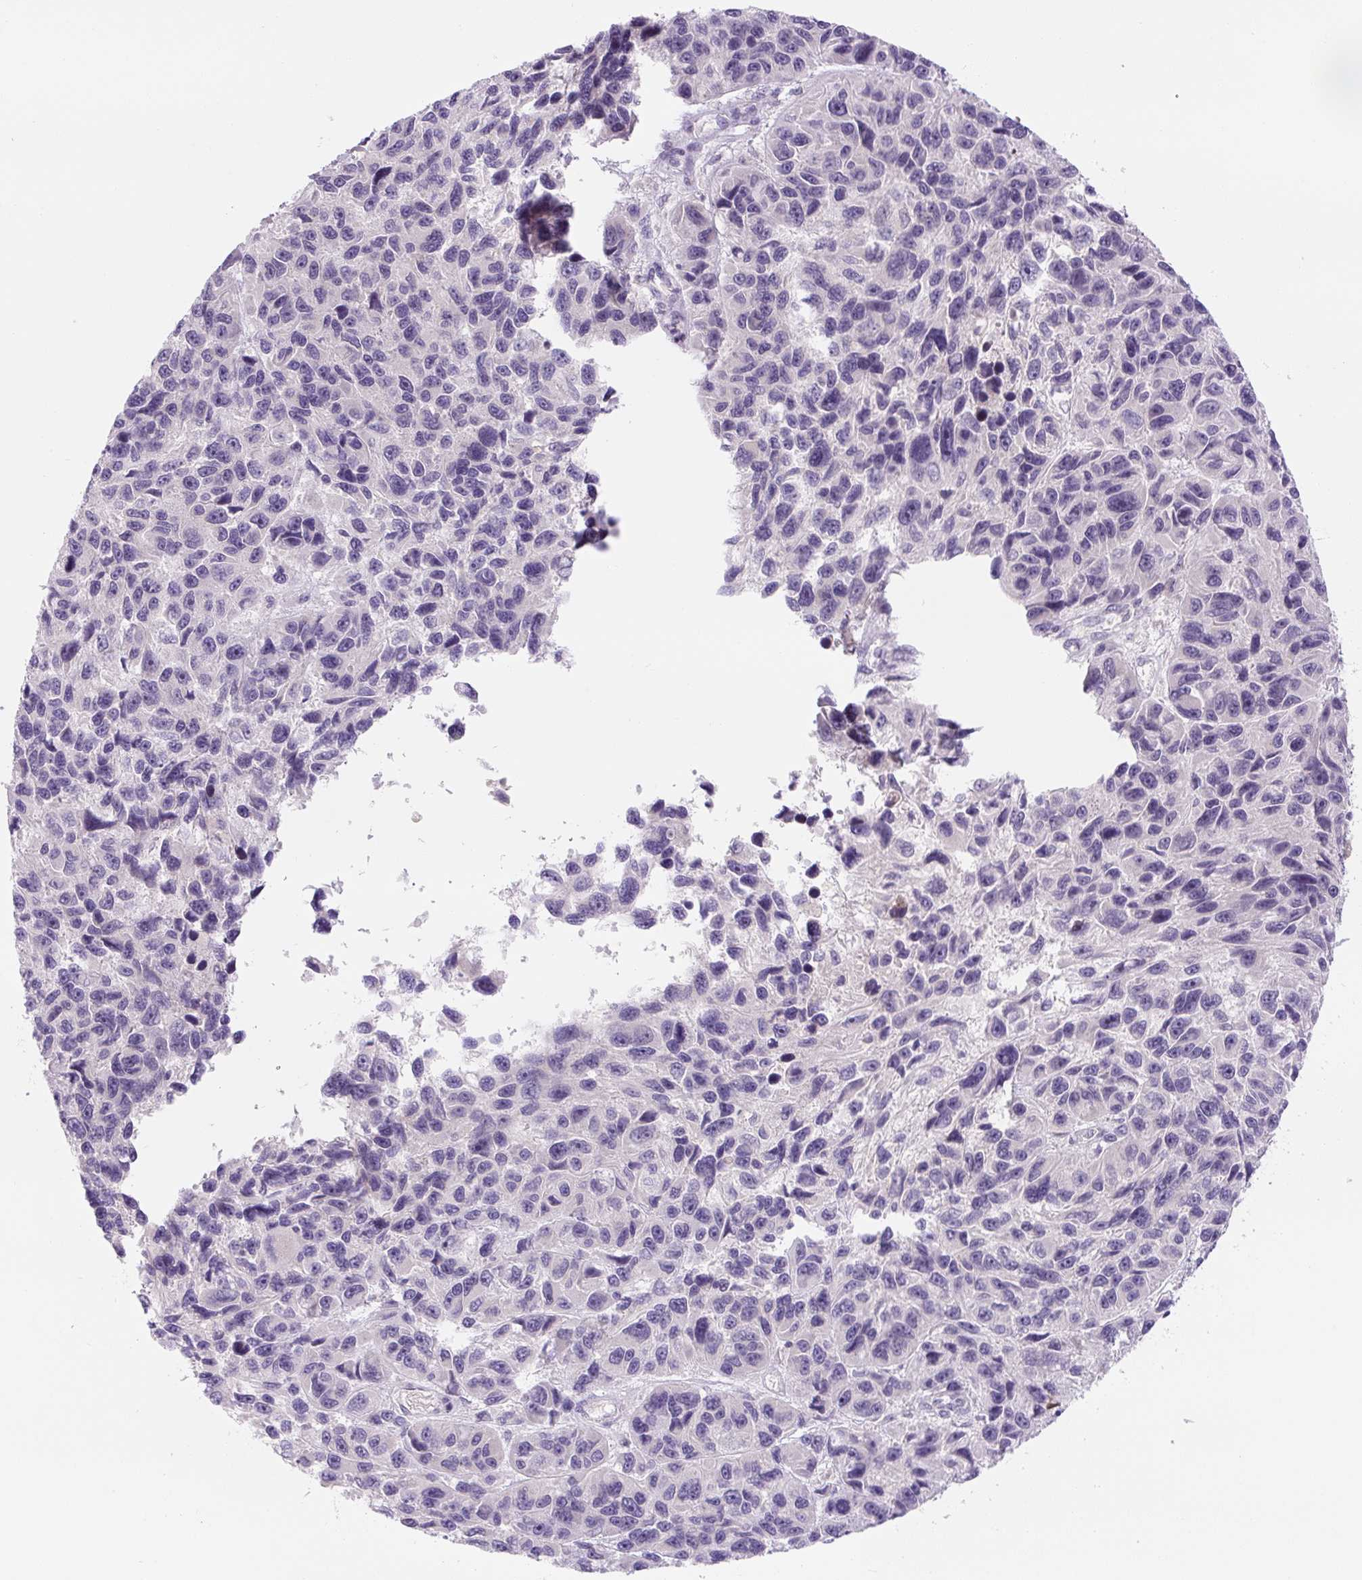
{"staining": {"intensity": "weak", "quantity": "<25%", "location": "cytoplasmic/membranous"}, "tissue": "melanoma", "cell_type": "Tumor cells", "image_type": "cancer", "snomed": [{"axis": "morphology", "description": "Malignant melanoma, NOS"}, {"axis": "topography", "description": "Skin"}], "caption": "Immunohistochemistry (IHC) of human melanoma displays no expression in tumor cells. (DAB (3,3'-diaminobenzidine) IHC visualized using brightfield microscopy, high magnification).", "gene": "YIF1B", "patient": {"sex": "male", "age": 53}}